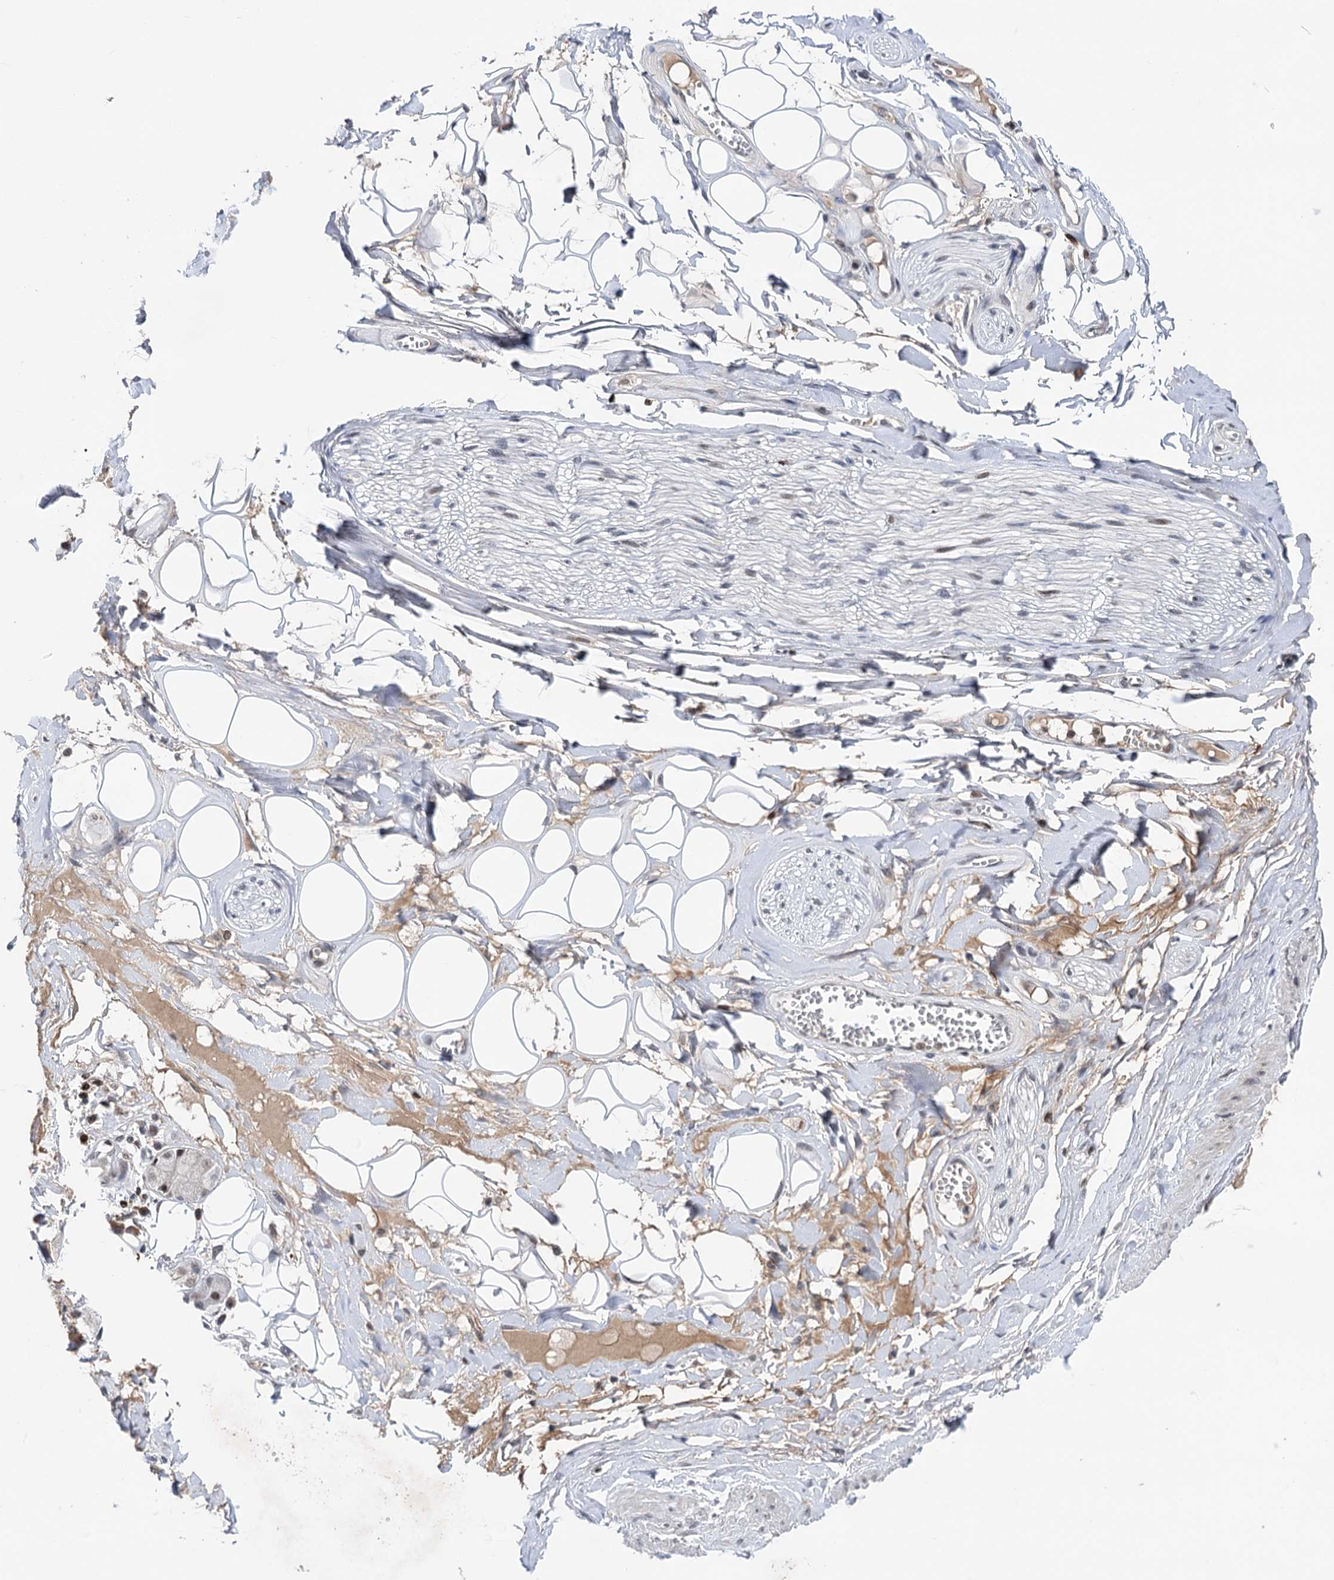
{"staining": {"intensity": "negative", "quantity": "none", "location": "none"}, "tissue": "adipose tissue", "cell_type": "Adipocytes", "image_type": "normal", "snomed": [{"axis": "morphology", "description": "Normal tissue, NOS"}, {"axis": "morphology", "description": "Inflammation, NOS"}, {"axis": "topography", "description": "Salivary gland"}, {"axis": "topography", "description": "Peripheral nerve tissue"}], "caption": "Adipose tissue stained for a protein using immunohistochemistry displays no expression adipocytes.", "gene": "ZCCHC10", "patient": {"sex": "female", "age": 75}}